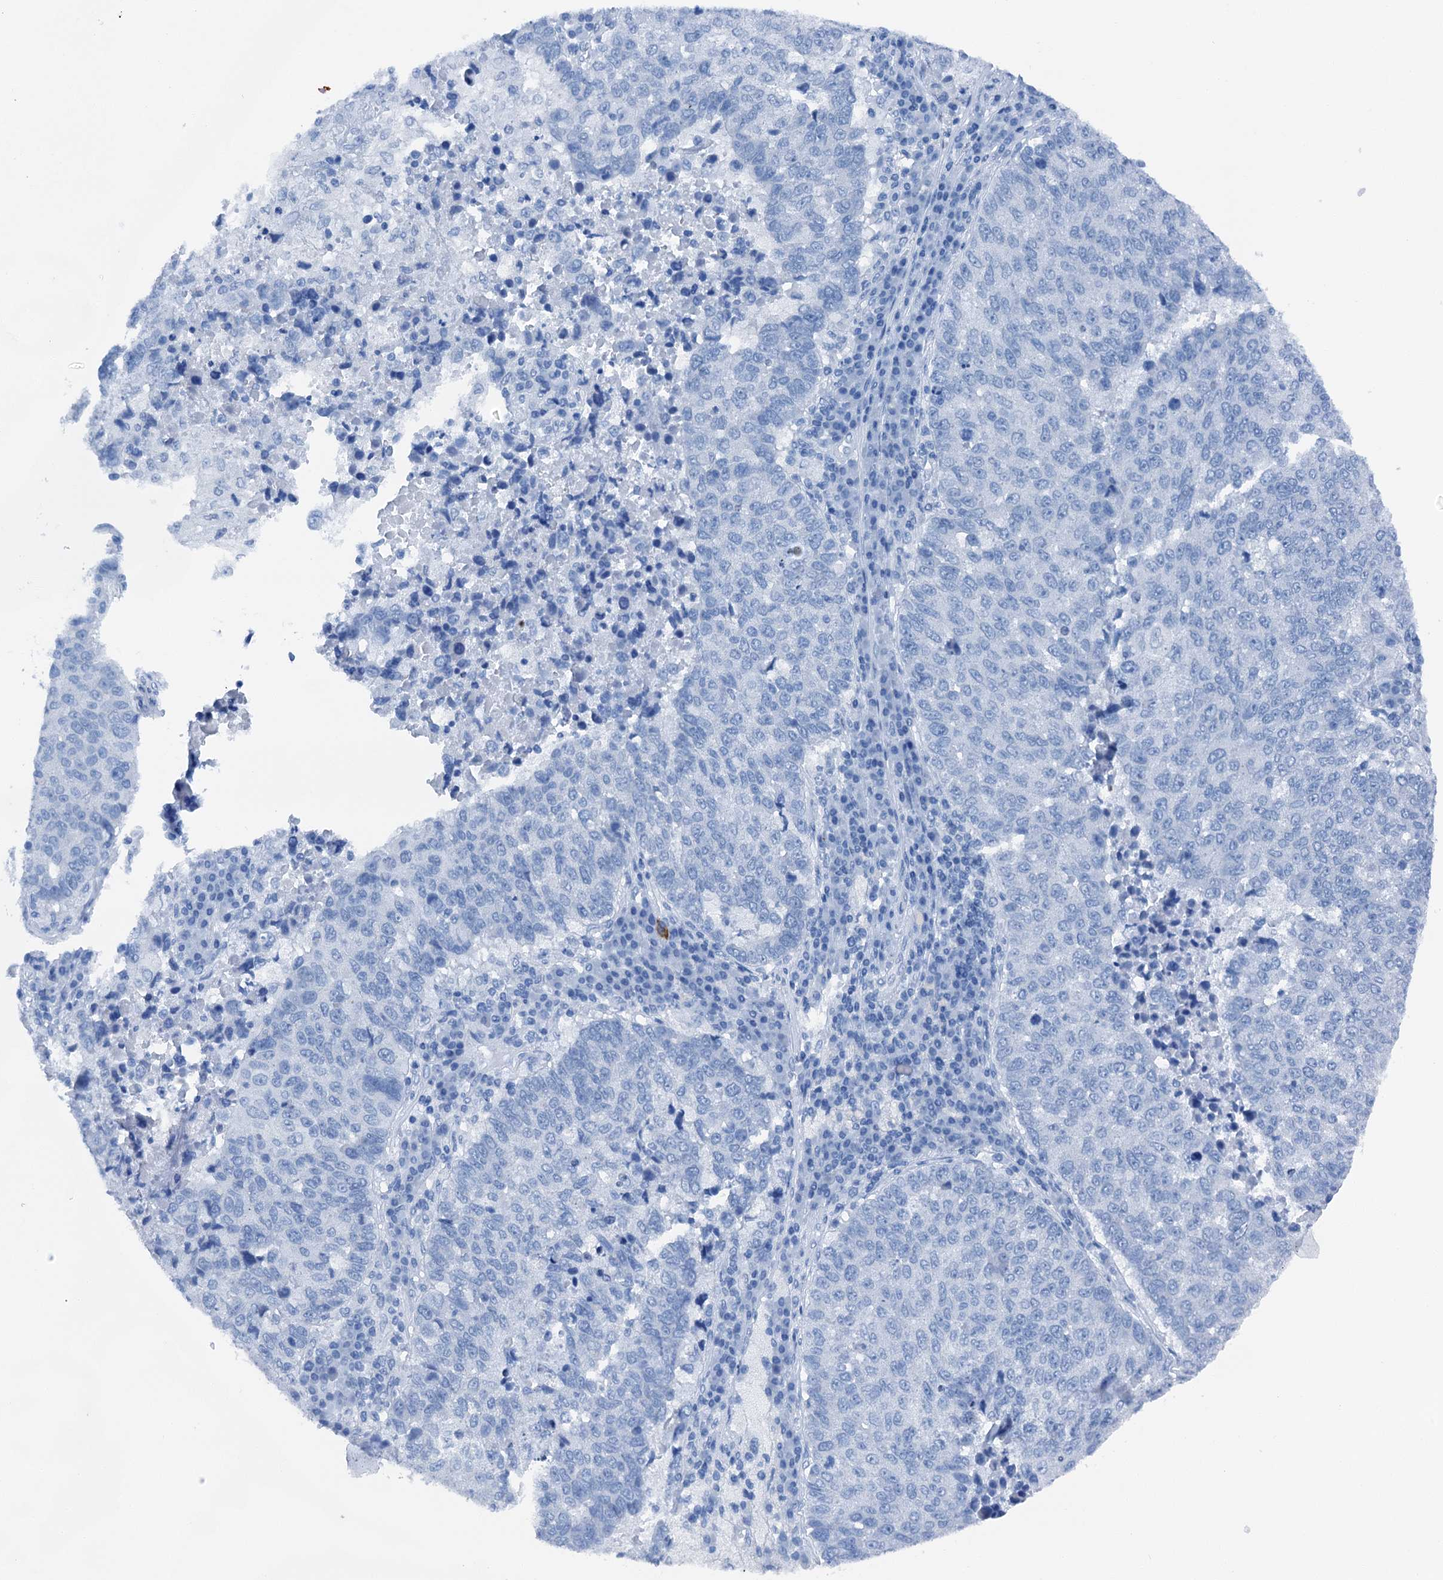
{"staining": {"intensity": "negative", "quantity": "none", "location": "none"}, "tissue": "lung cancer", "cell_type": "Tumor cells", "image_type": "cancer", "snomed": [{"axis": "morphology", "description": "Squamous cell carcinoma, NOS"}, {"axis": "topography", "description": "Lung"}], "caption": "Human lung cancer stained for a protein using immunohistochemistry (IHC) shows no expression in tumor cells.", "gene": "CBLN3", "patient": {"sex": "male", "age": 73}}